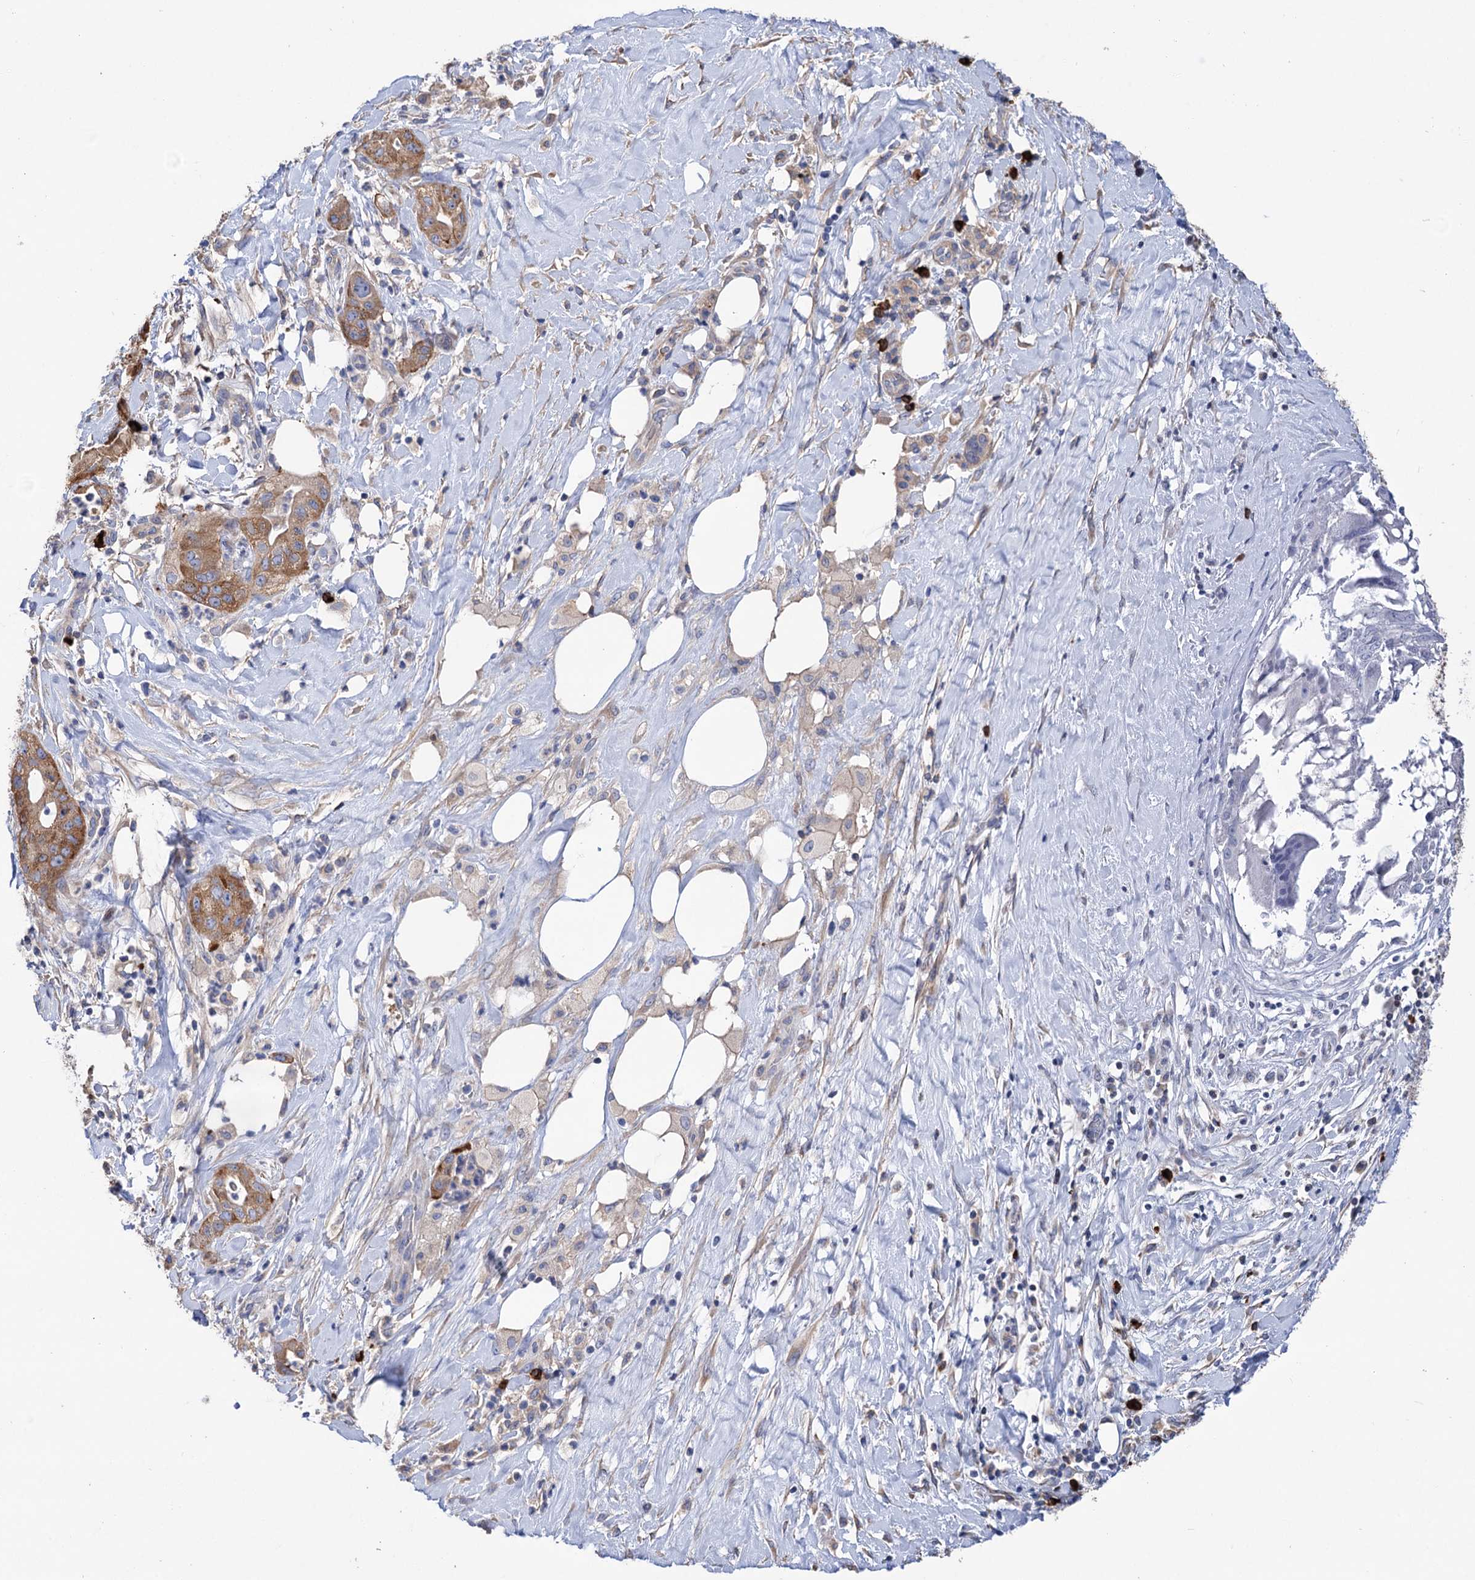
{"staining": {"intensity": "moderate", "quantity": "25%-75%", "location": "cytoplasmic/membranous"}, "tissue": "pancreatic cancer", "cell_type": "Tumor cells", "image_type": "cancer", "snomed": [{"axis": "morphology", "description": "Adenocarcinoma, NOS"}, {"axis": "topography", "description": "Pancreas"}], "caption": "This is a micrograph of immunohistochemistry (IHC) staining of pancreatic adenocarcinoma, which shows moderate positivity in the cytoplasmic/membranous of tumor cells.", "gene": "BBS4", "patient": {"sex": "male", "age": 58}}